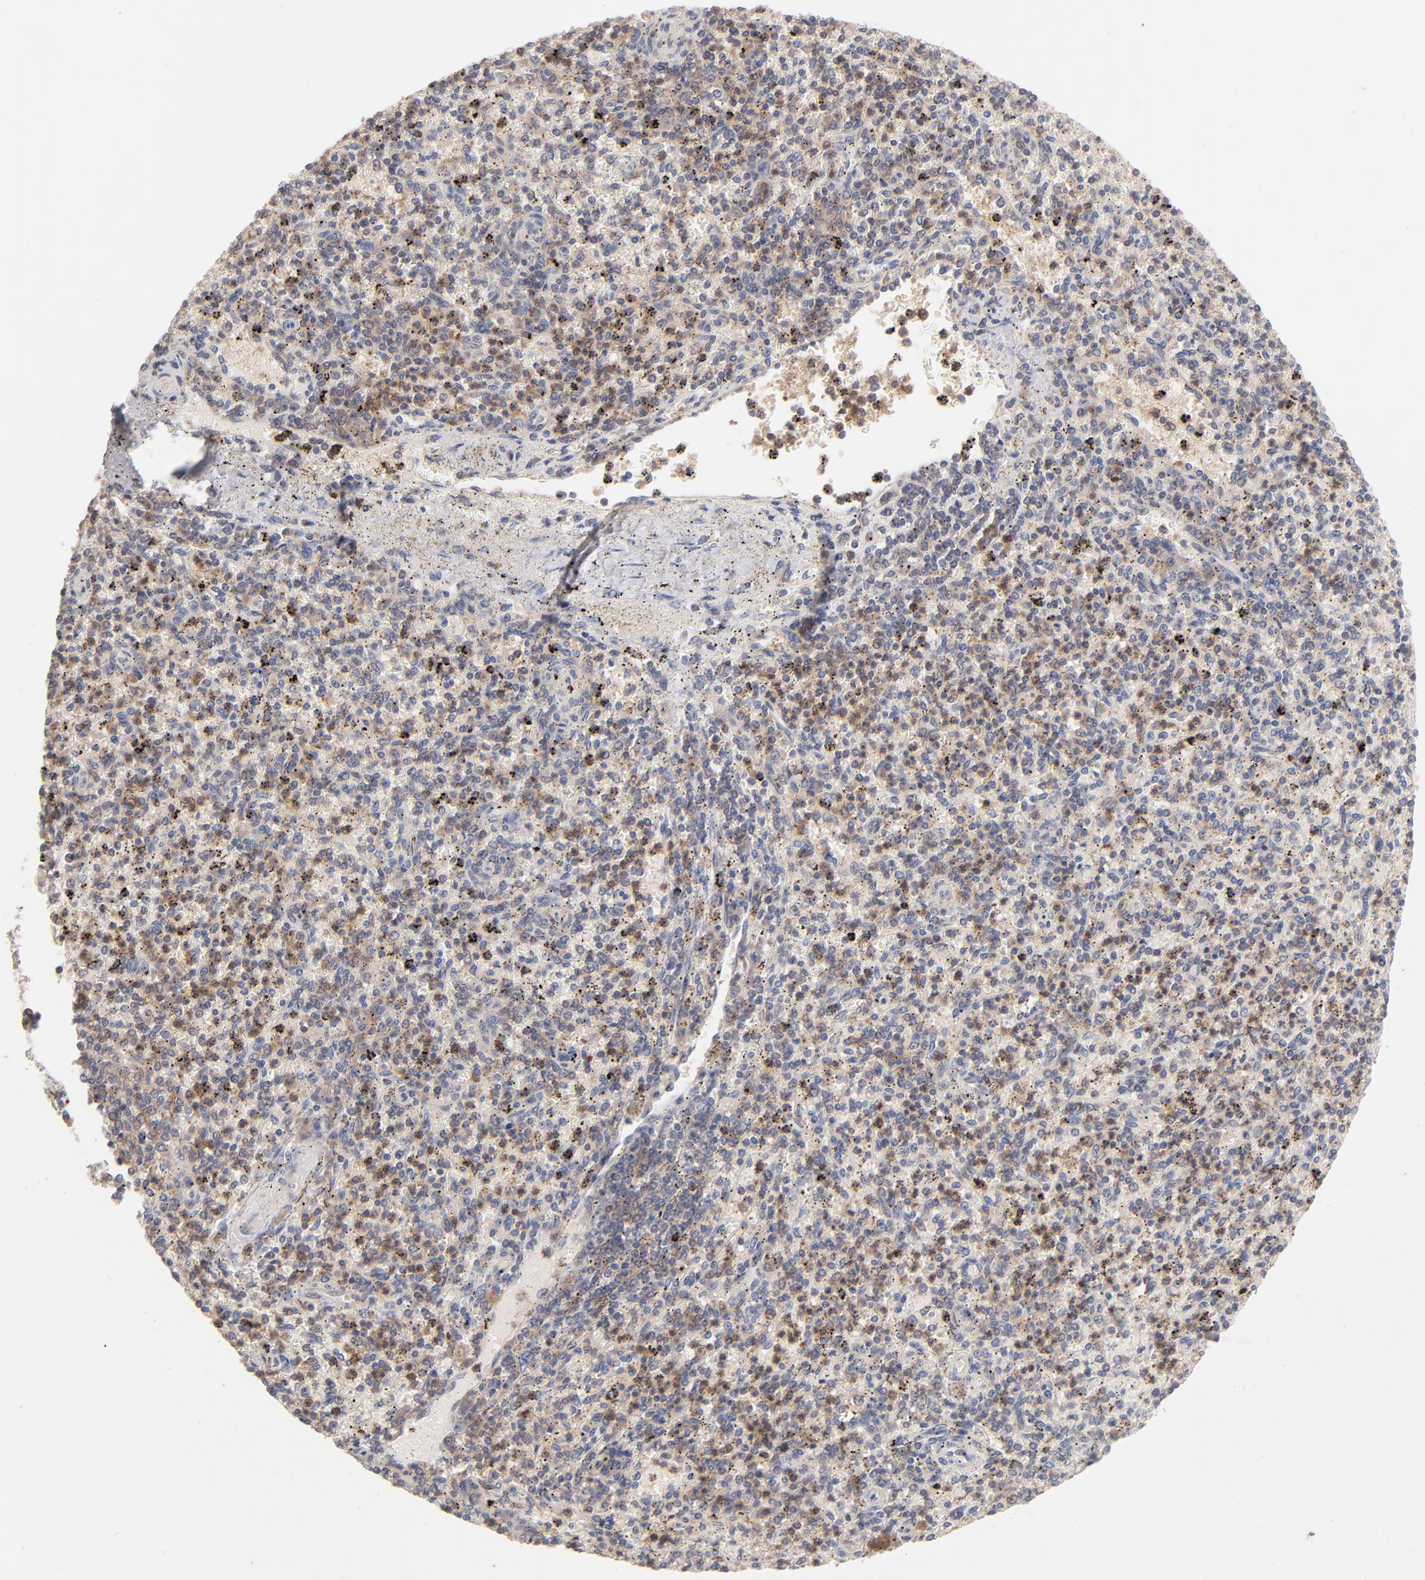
{"staining": {"intensity": "weak", "quantity": "25%-75%", "location": "cytoplasmic/membranous"}, "tissue": "spleen", "cell_type": "Cells in red pulp", "image_type": "normal", "snomed": [{"axis": "morphology", "description": "Normal tissue, NOS"}, {"axis": "topography", "description": "Spleen"}], "caption": "Immunohistochemistry (IHC) histopathology image of normal spleen: human spleen stained using immunohistochemistry (IHC) shows low levels of weak protein expression localized specifically in the cytoplasmic/membranous of cells in red pulp, appearing as a cytoplasmic/membranous brown color.", "gene": "IVNS1ABP", "patient": {"sex": "male", "age": 72}}